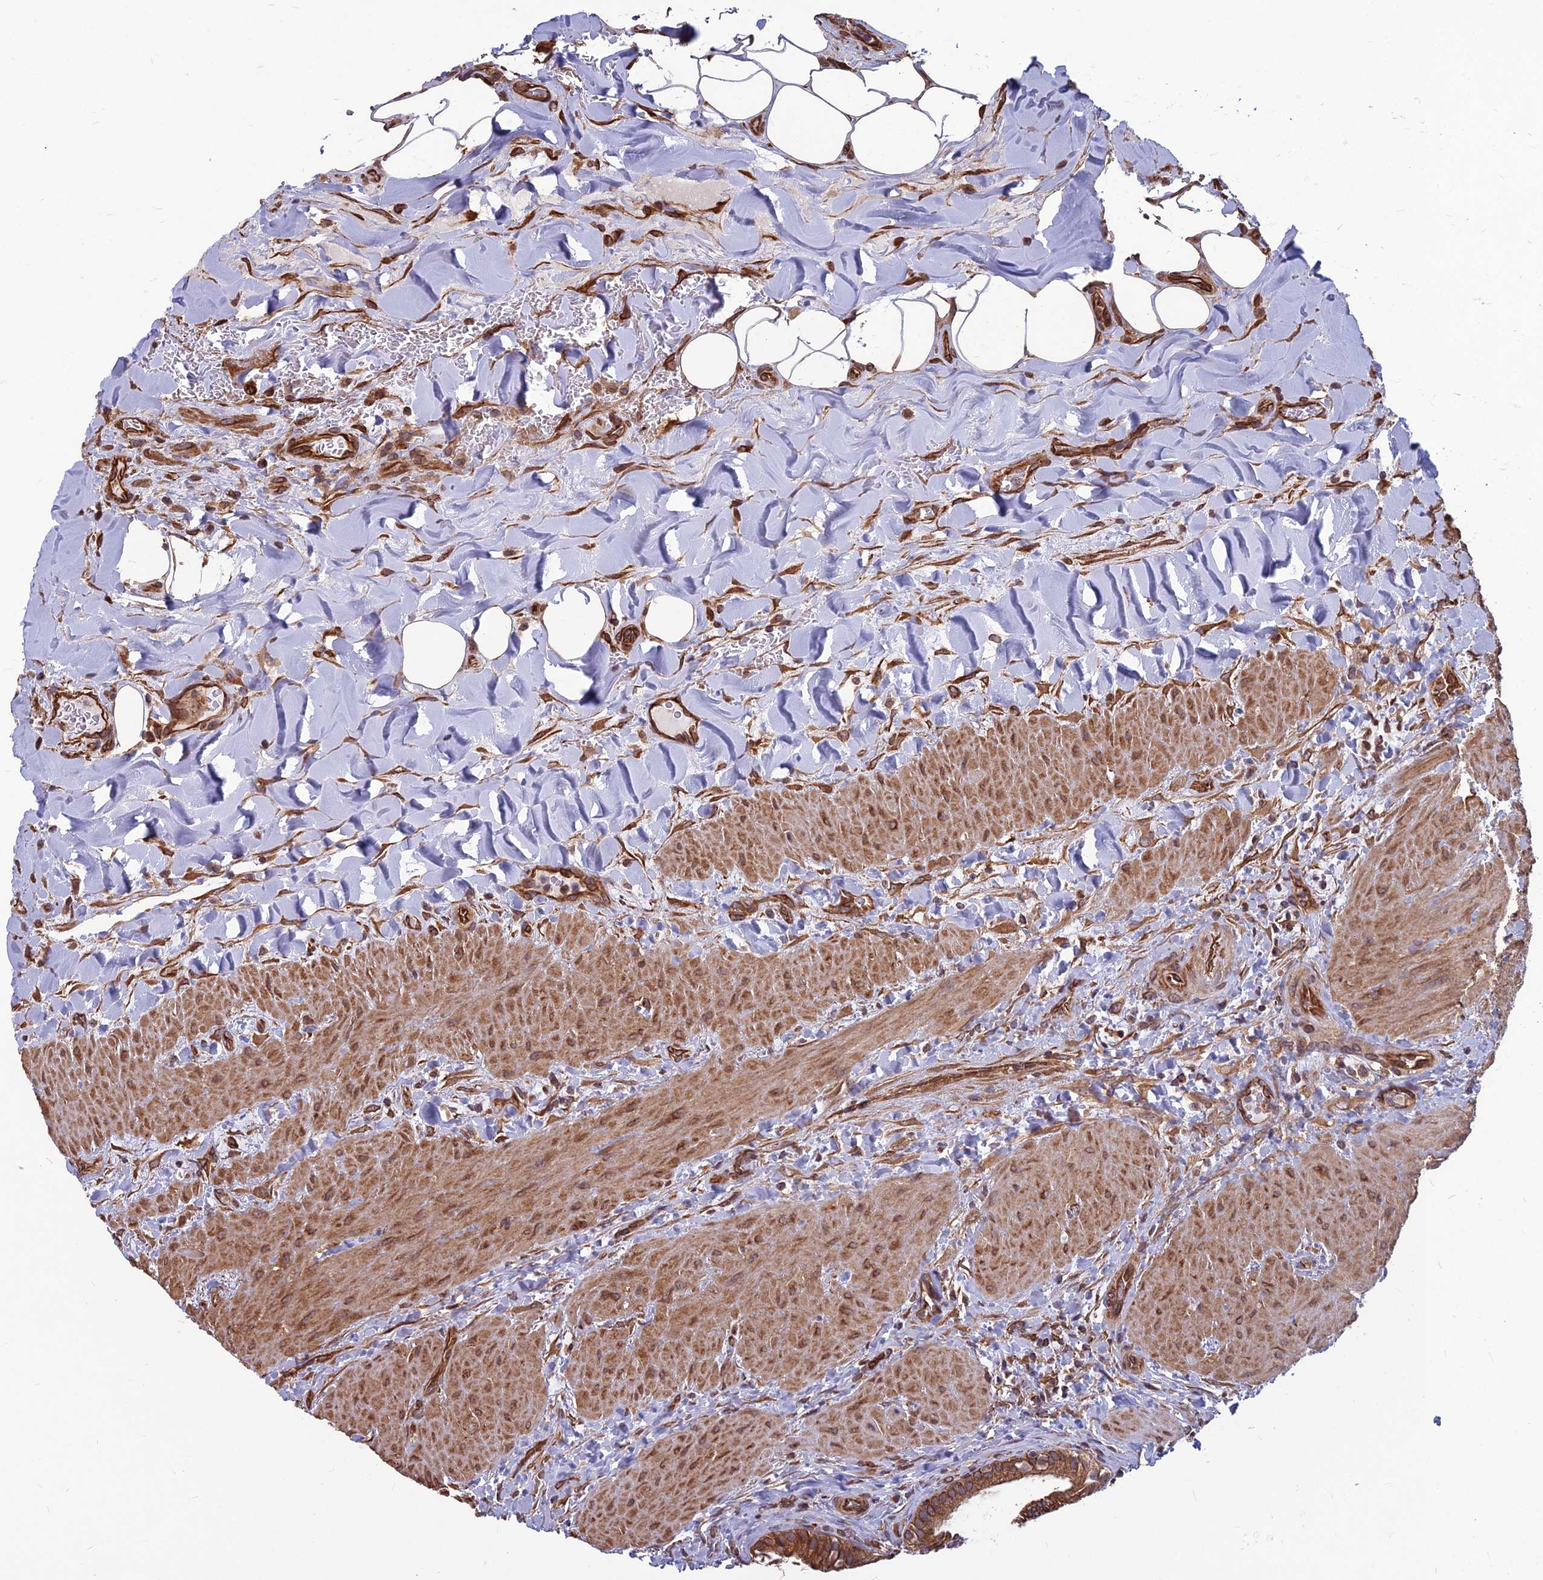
{"staining": {"intensity": "strong", "quantity": ">75%", "location": "cytoplasmic/membranous"}, "tissue": "gallbladder", "cell_type": "Glandular cells", "image_type": "normal", "snomed": [{"axis": "morphology", "description": "Normal tissue, NOS"}, {"axis": "topography", "description": "Gallbladder"}], "caption": "Immunohistochemical staining of benign gallbladder reveals >75% levels of strong cytoplasmic/membranous protein expression in approximately >75% of glandular cells.", "gene": "LSM6", "patient": {"sex": "male", "age": 24}}